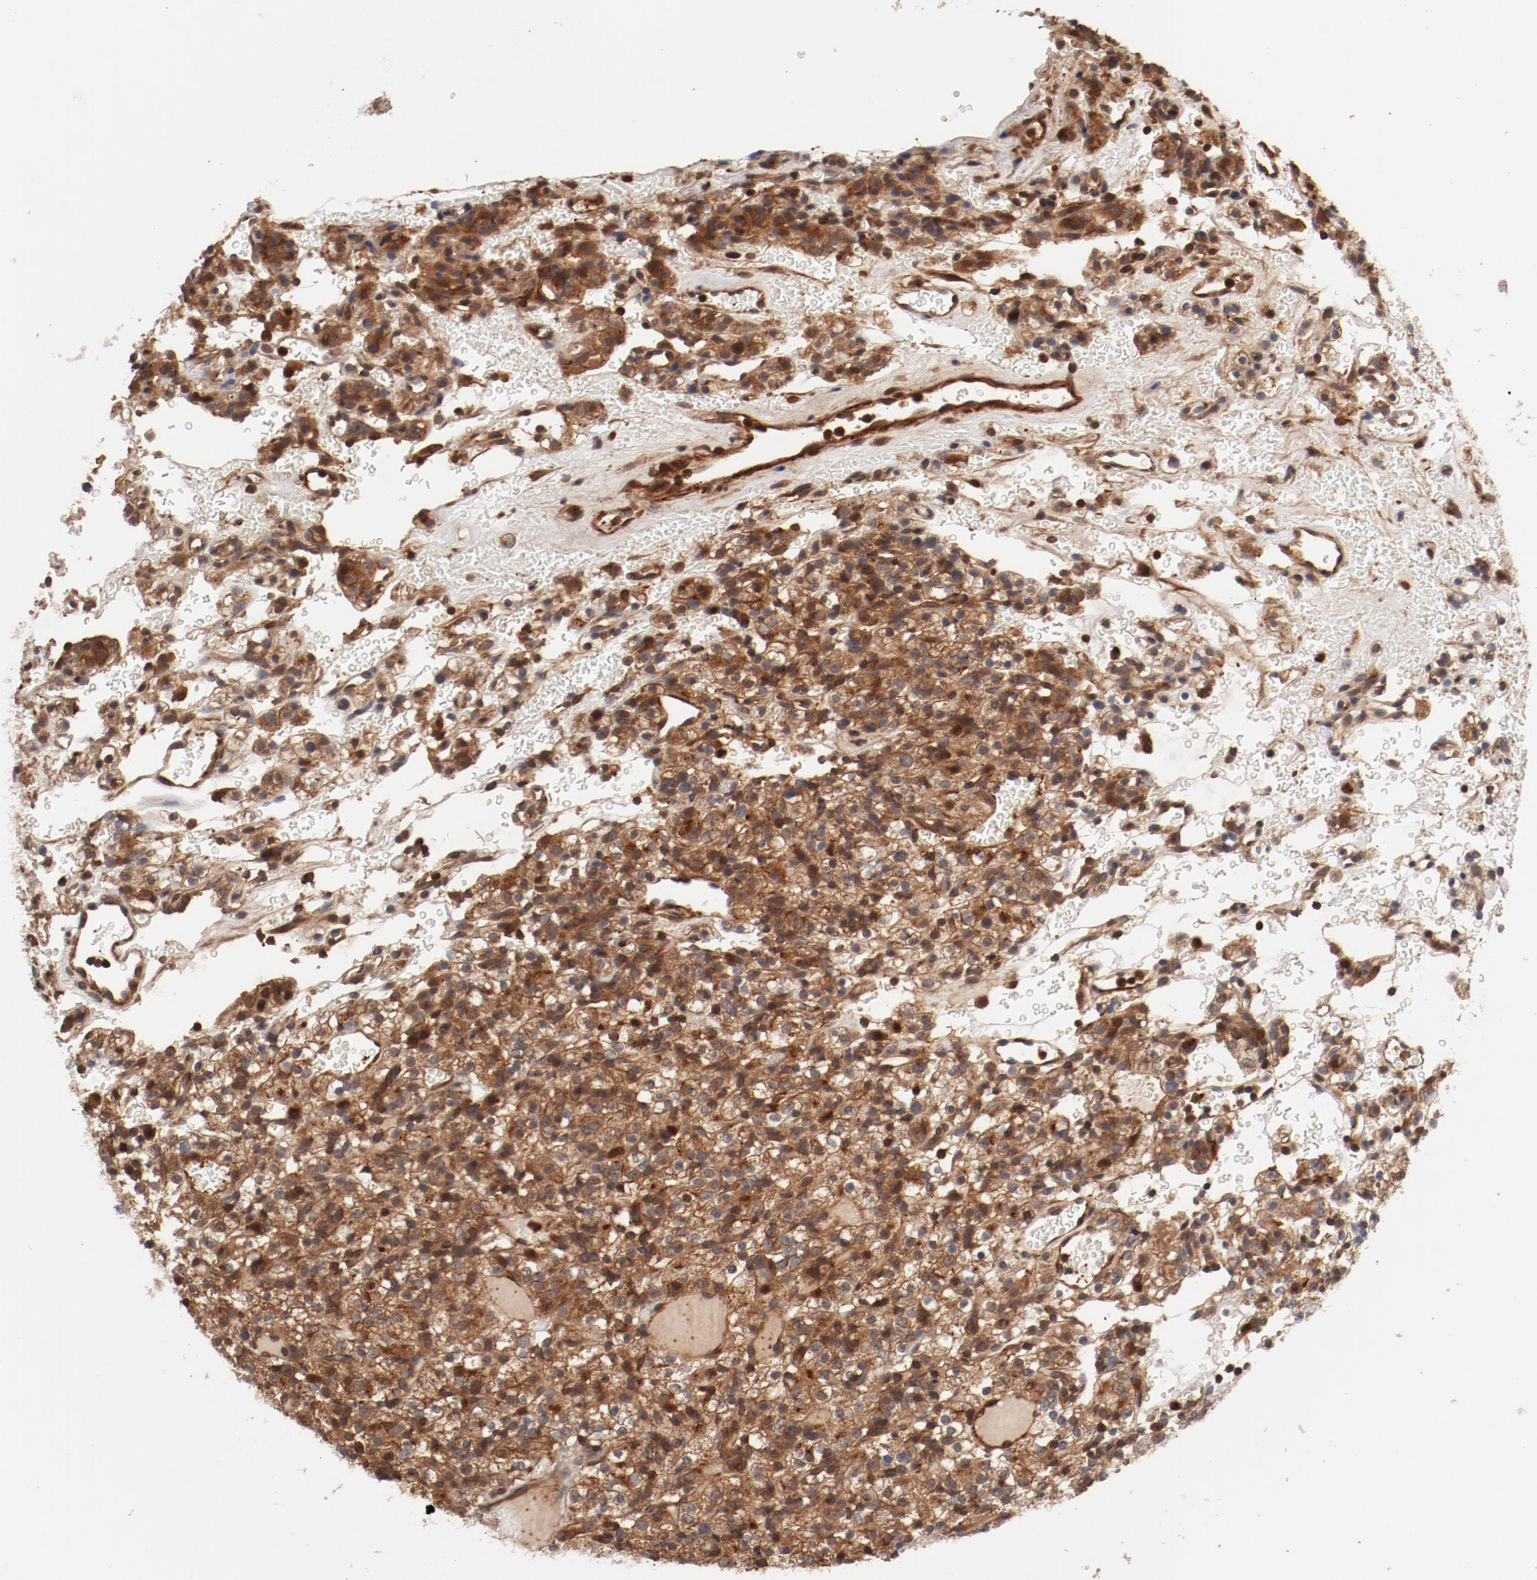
{"staining": {"intensity": "moderate", "quantity": ">75%", "location": "cytoplasmic/membranous"}, "tissue": "renal cancer", "cell_type": "Tumor cells", "image_type": "cancer", "snomed": [{"axis": "morphology", "description": "Normal tissue, NOS"}, {"axis": "morphology", "description": "Adenocarcinoma, NOS"}, {"axis": "topography", "description": "Kidney"}], "caption": "A photomicrograph of human renal adenocarcinoma stained for a protein exhibits moderate cytoplasmic/membranous brown staining in tumor cells. (IHC, brightfield microscopy, high magnification).", "gene": "GUF1", "patient": {"sex": "female", "age": 72}}